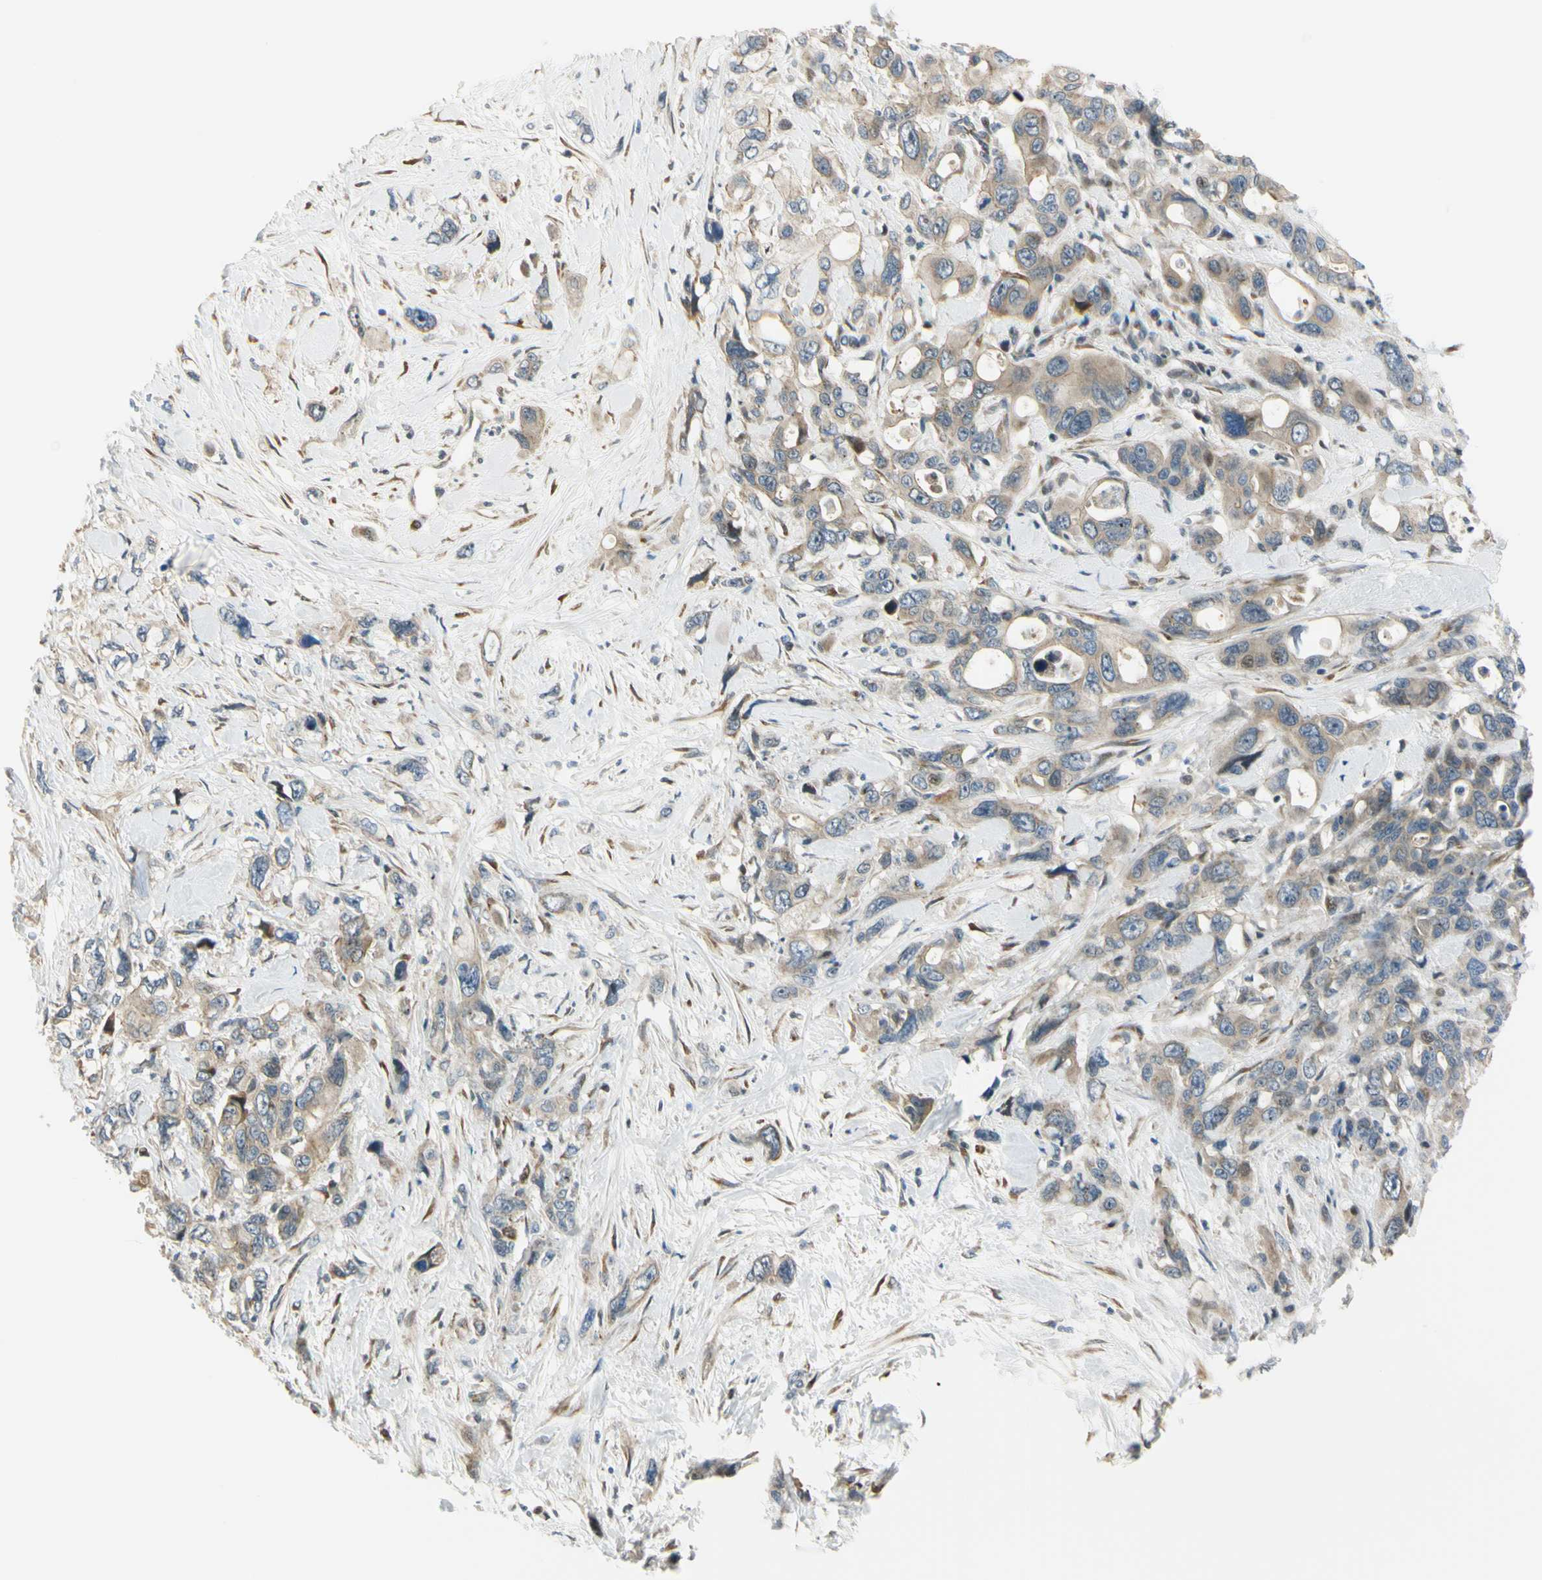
{"staining": {"intensity": "strong", "quantity": "<25%", "location": "cytoplasmic/membranous"}, "tissue": "pancreatic cancer", "cell_type": "Tumor cells", "image_type": "cancer", "snomed": [{"axis": "morphology", "description": "Adenocarcinoma, NOS"}, {"axis": "topography", "description": "Pancreas"}], "caption": "Adenocarcinoma (pancreatic) was stained to show a protein in brown. There is medium levels of strong cytoplasmic/membranous positivity in about <25% of tumor cells.", "gene": "NPDC1", "patient": {"sex": "male", "age": 46}}